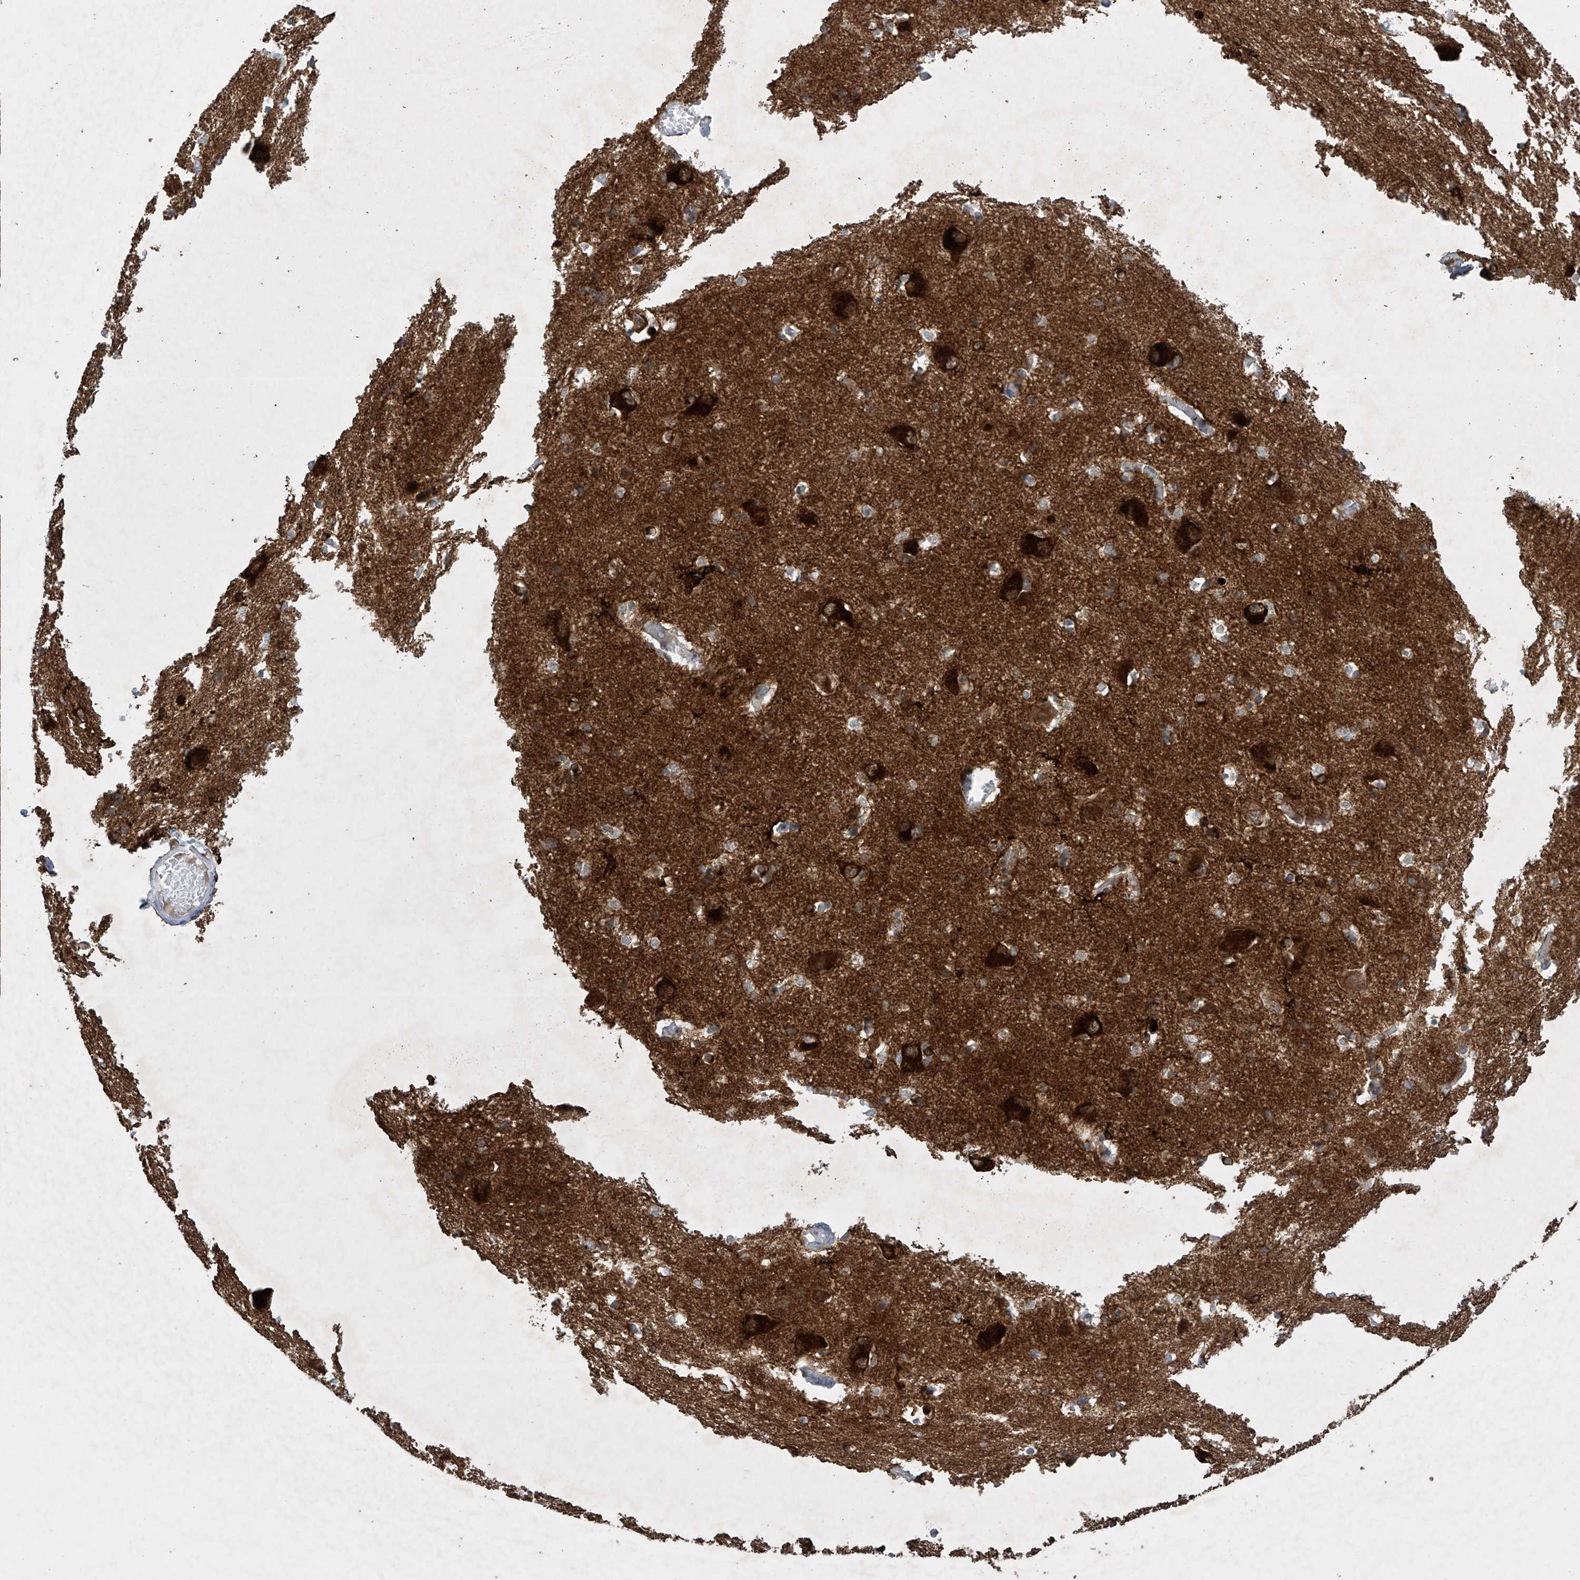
{"staining": {"intensity": "strong", "quantity": "<25%", "location": "cytoplasmic/membranous,nuclear"}, "tissue": "caudate", "cell_type": "Glial cells", "image_type": "normal", "snomed": [{"axis": "morphology", "description": "Normal tissue, NOS"}, {"axis": "topography", "description": "Lateral ventricle wall"}], "caption": "A micrograph of human caudate stained for a protein exhibits strong cytoplasmic/membranous,nuclear brown staining in glial cells.", "gene": "PHACTR2", "patient": {"sex": "male", "age": 37}}